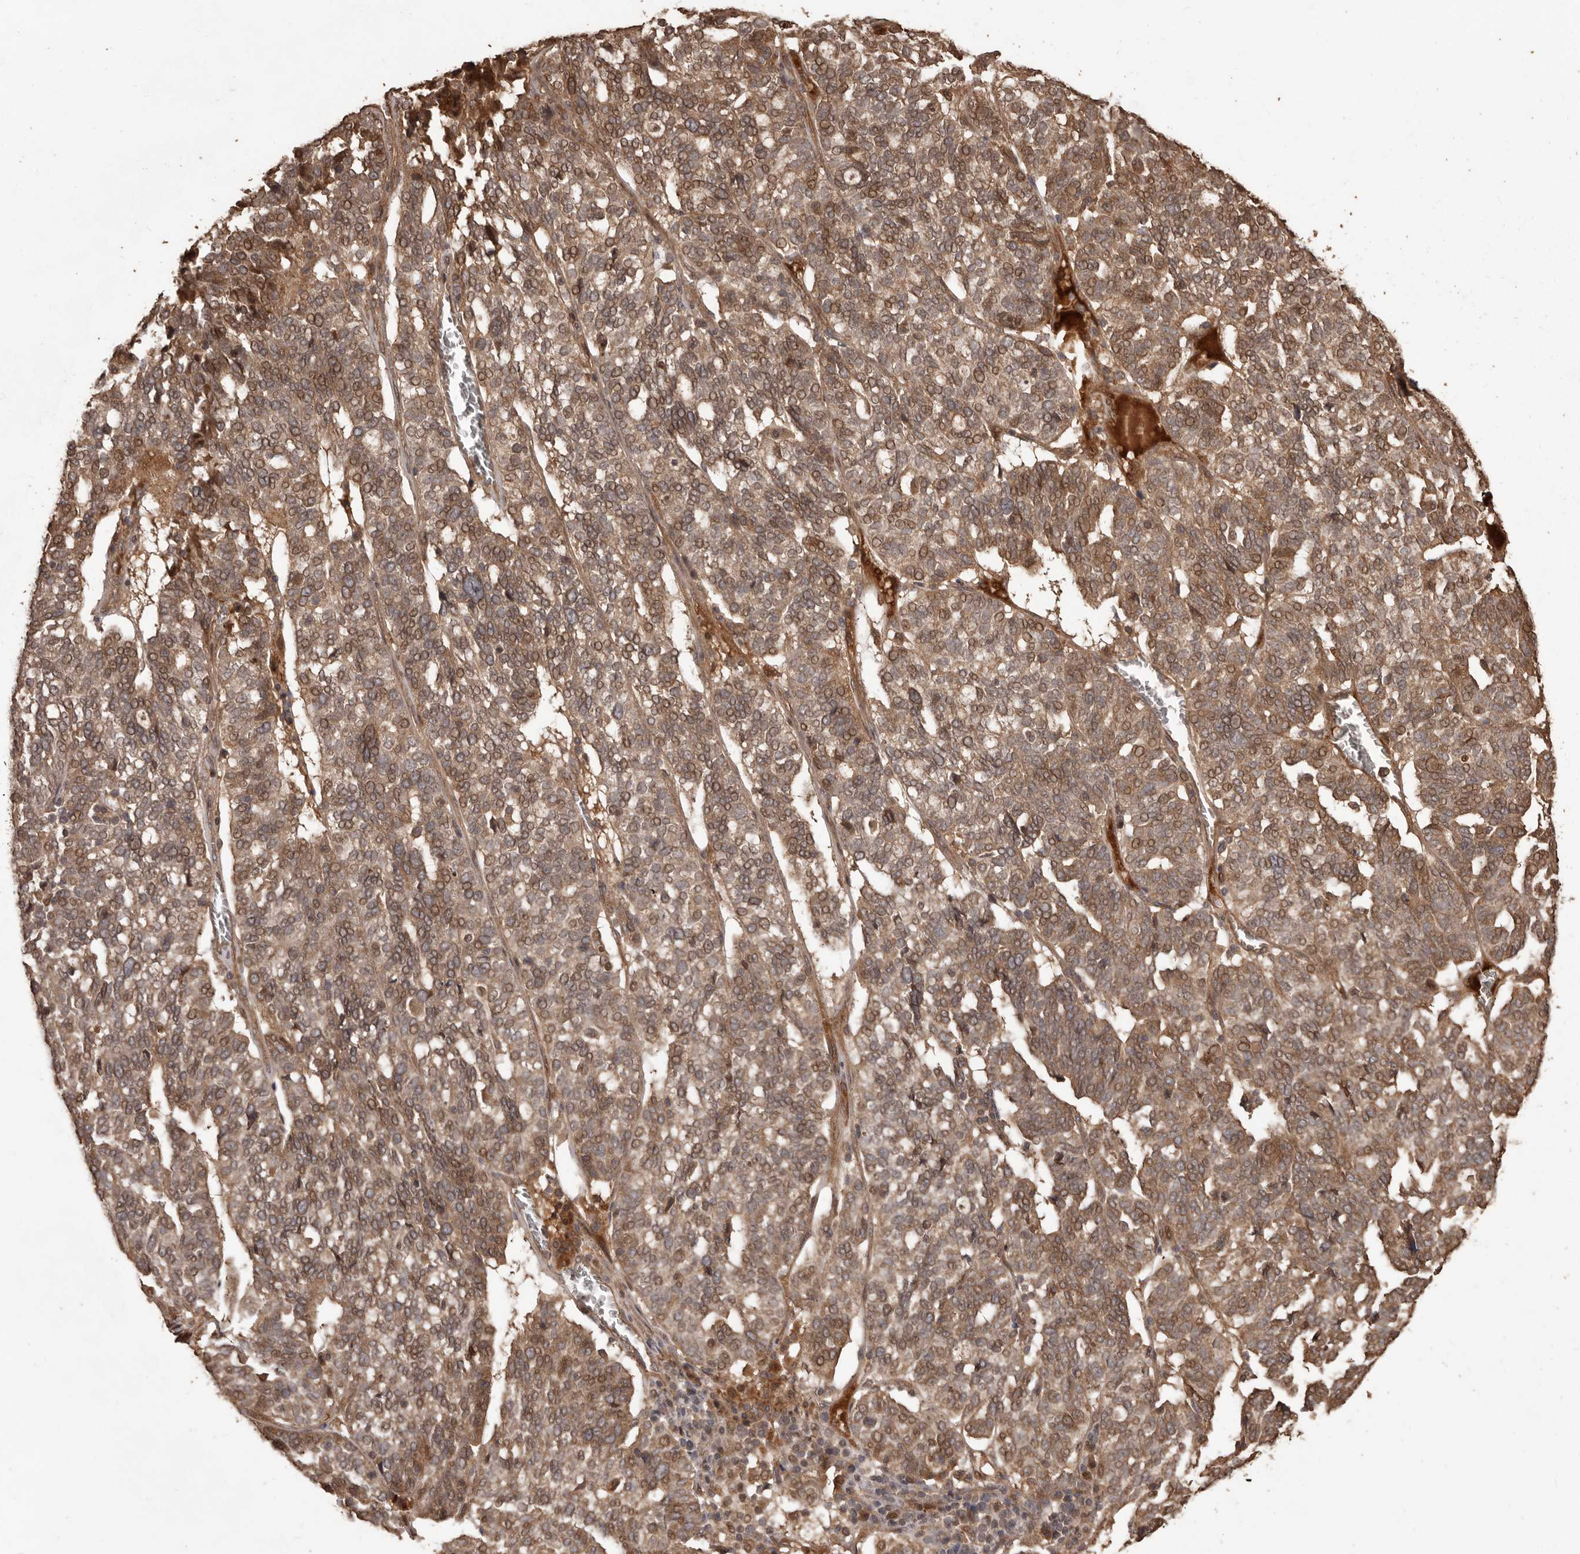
{"staining": {"intensity": "moderate", "quantity": ">75%", "location": "cytoplasmic/membranous,nuclear"}, "tissue": "ovarian cancer", "cell_type": "Tumor cells", "image_type": "cancer", "snomed": [{"axis": "morphology", "description": "Cystadenocarcinoma, serous, NOS"}, {"axis": "topography", "description": "Ovary"}], "caption": "There is medium levels of moderate cytoplasmic/membranous and nuclear expression in tumor cells of ovarian cancer (serous cystadenocarcinoma), as demonstrated by immunohistochemical staining (brown color).", "gene": "NUP43", "patient": {"sex": "female", "age": 59}}